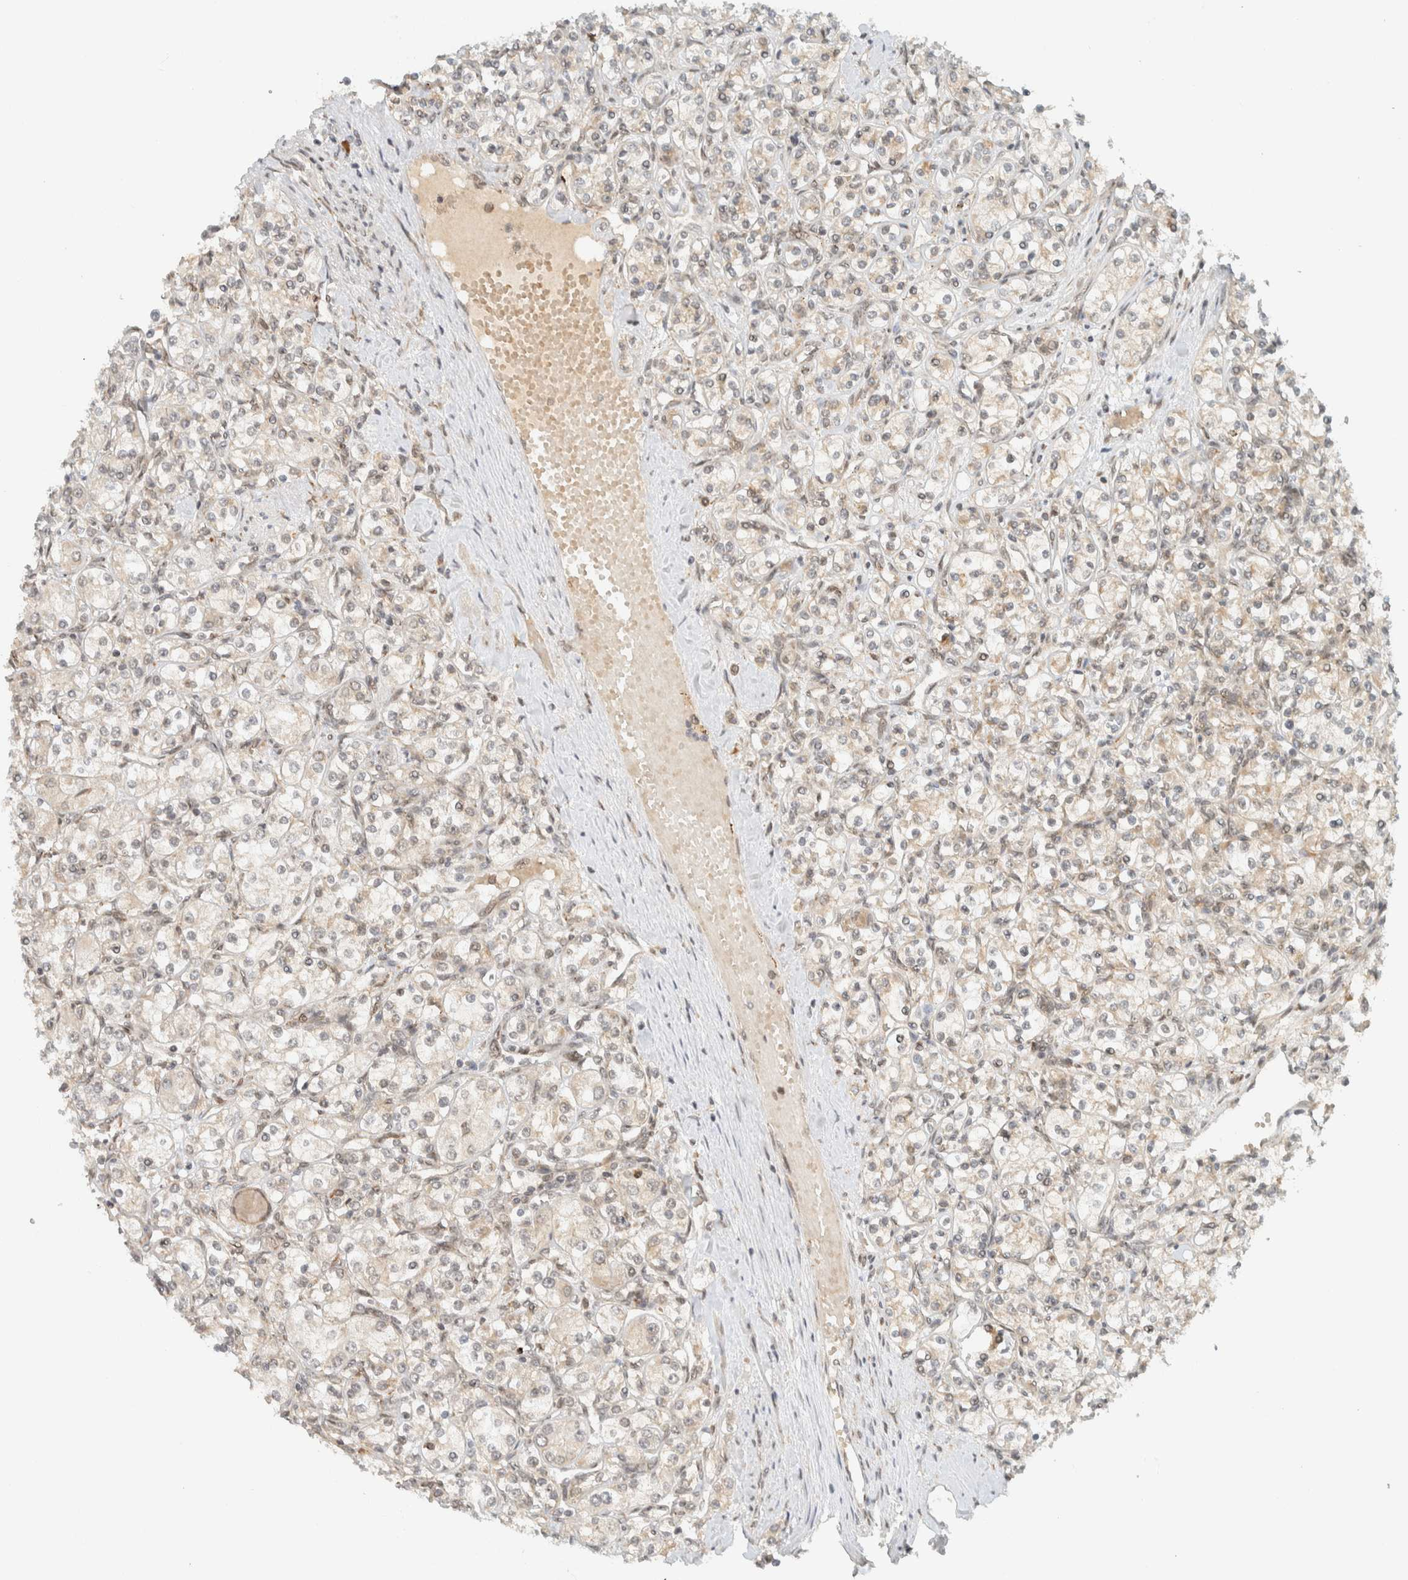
{"staining": {"intensity": "negative", "quantity": "none", "location": "none"}, "tissue": "renal cancer", "cell_type": "Tumor cells", "image_type": "cancer", "snomed": [{"axis": "morphology", "description": "Adenocarcinoma, NOS"}, {"axis": "topography", "description": "Kidney"}], "caption": "Micrograph shows no significant protein staining in tumor cells of renal cancer (adenocarcinoma). Brightfield microscopy of immunohistochemistry stained with DAB (brown) and hematoxylin (blue), captured at high magnification.", "gene": "ITPRID1", "patient": {"sex": "male", "age": 77}}